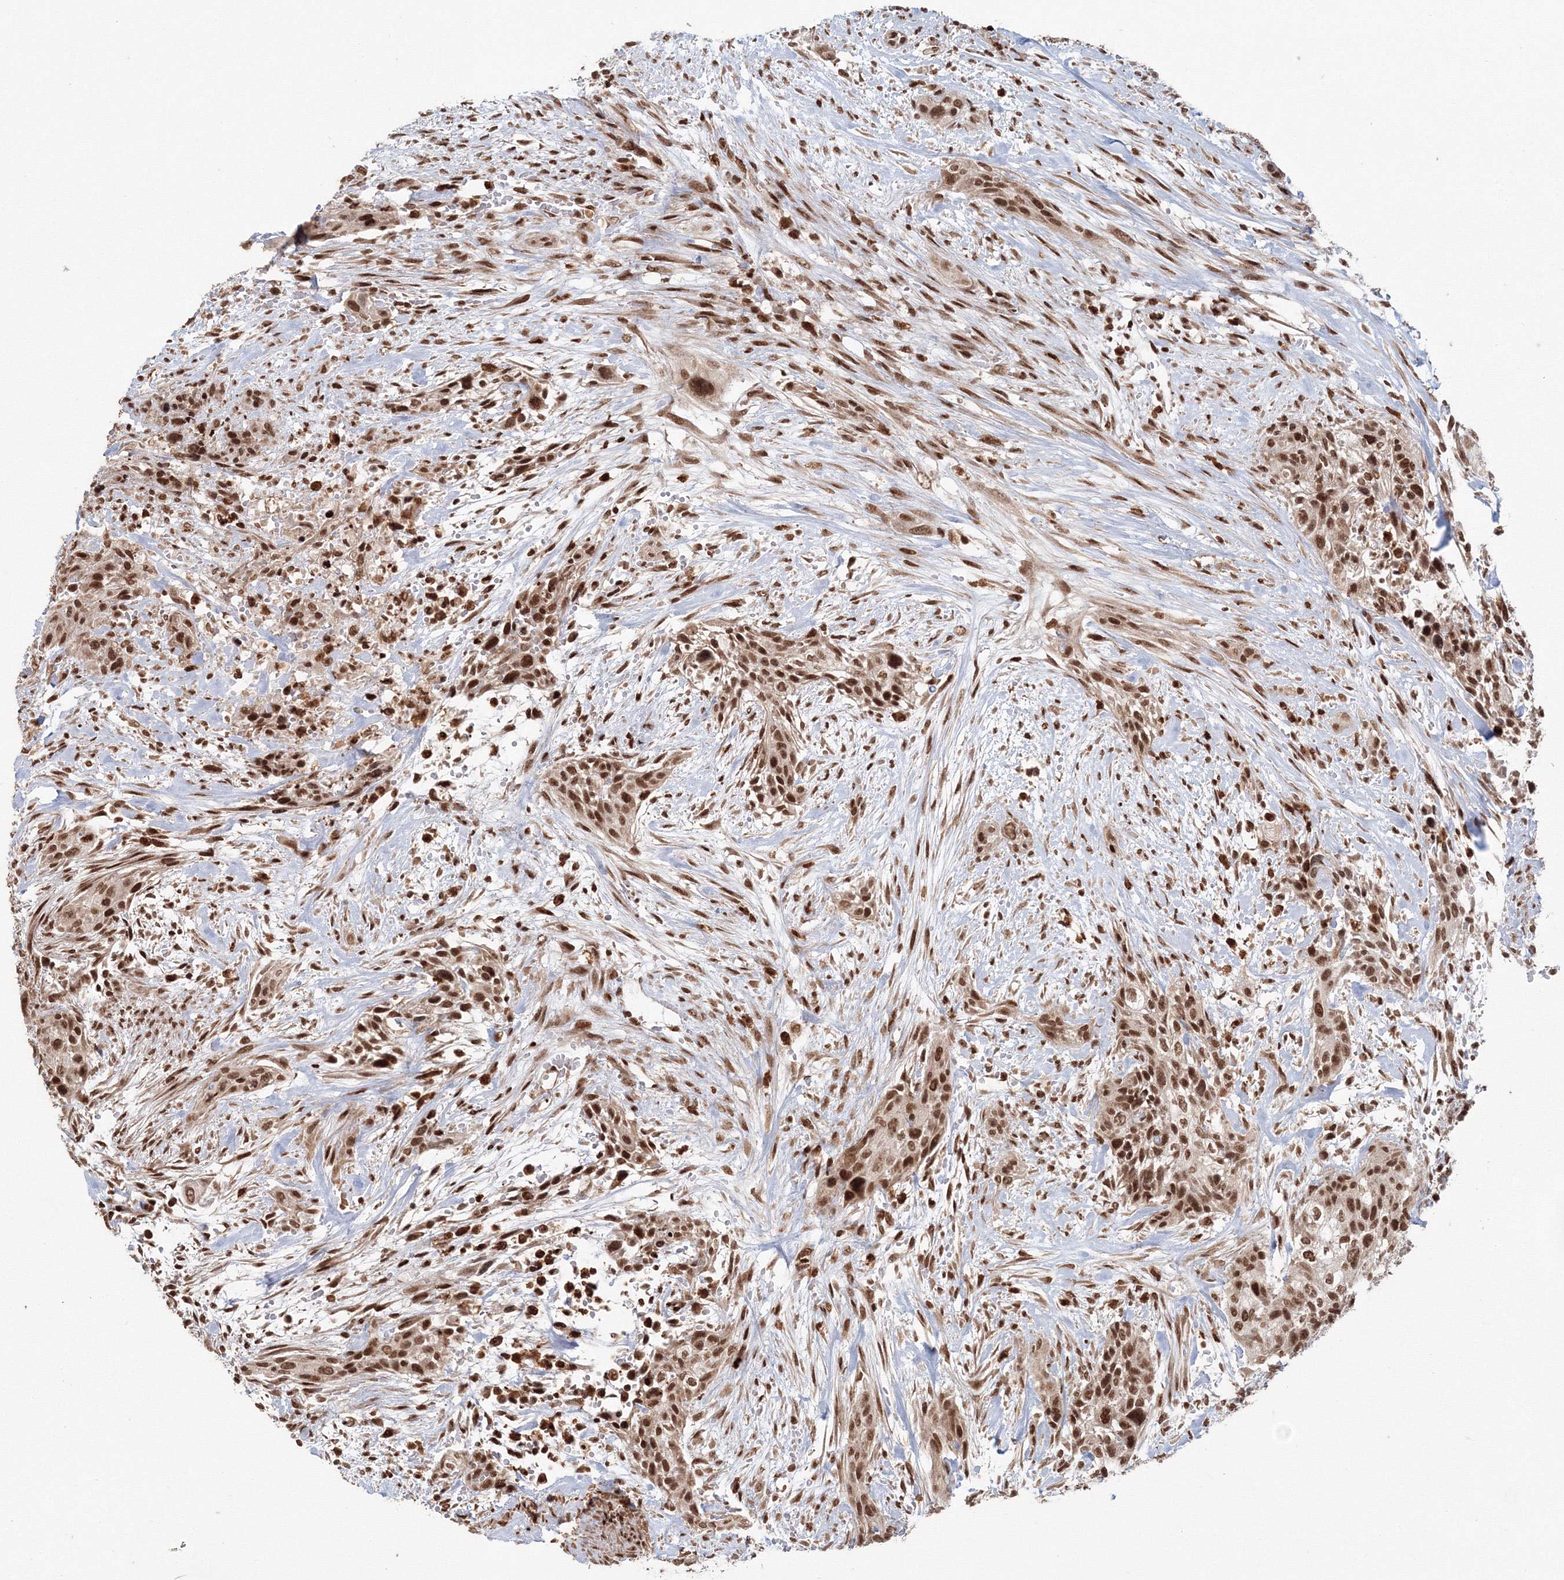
{"staining": {"intensity": "strong", "quantity": ">75%", "location": "nuclear"}, "tissue": "urothelial cancer", "cell_type": "Tumor cells", "image_type": "cancer", "snomed": [{"axis": "morphology", "description": "Urothelial carcinoma, High grade"}, {"axis": "topography", "description": "Urinary bladder"}], "caption": "The immunohistochemical stain shows strong nuclear positivity in tumor cells of urothelial carcinoma (high-grade) tissue. (Stains: DAB in brown, nuclei in blue, Microscopy: brightfield microscopy at high magnification).", "gene": "KIF20A", "patient": {"sex": "male", "age": 35}}